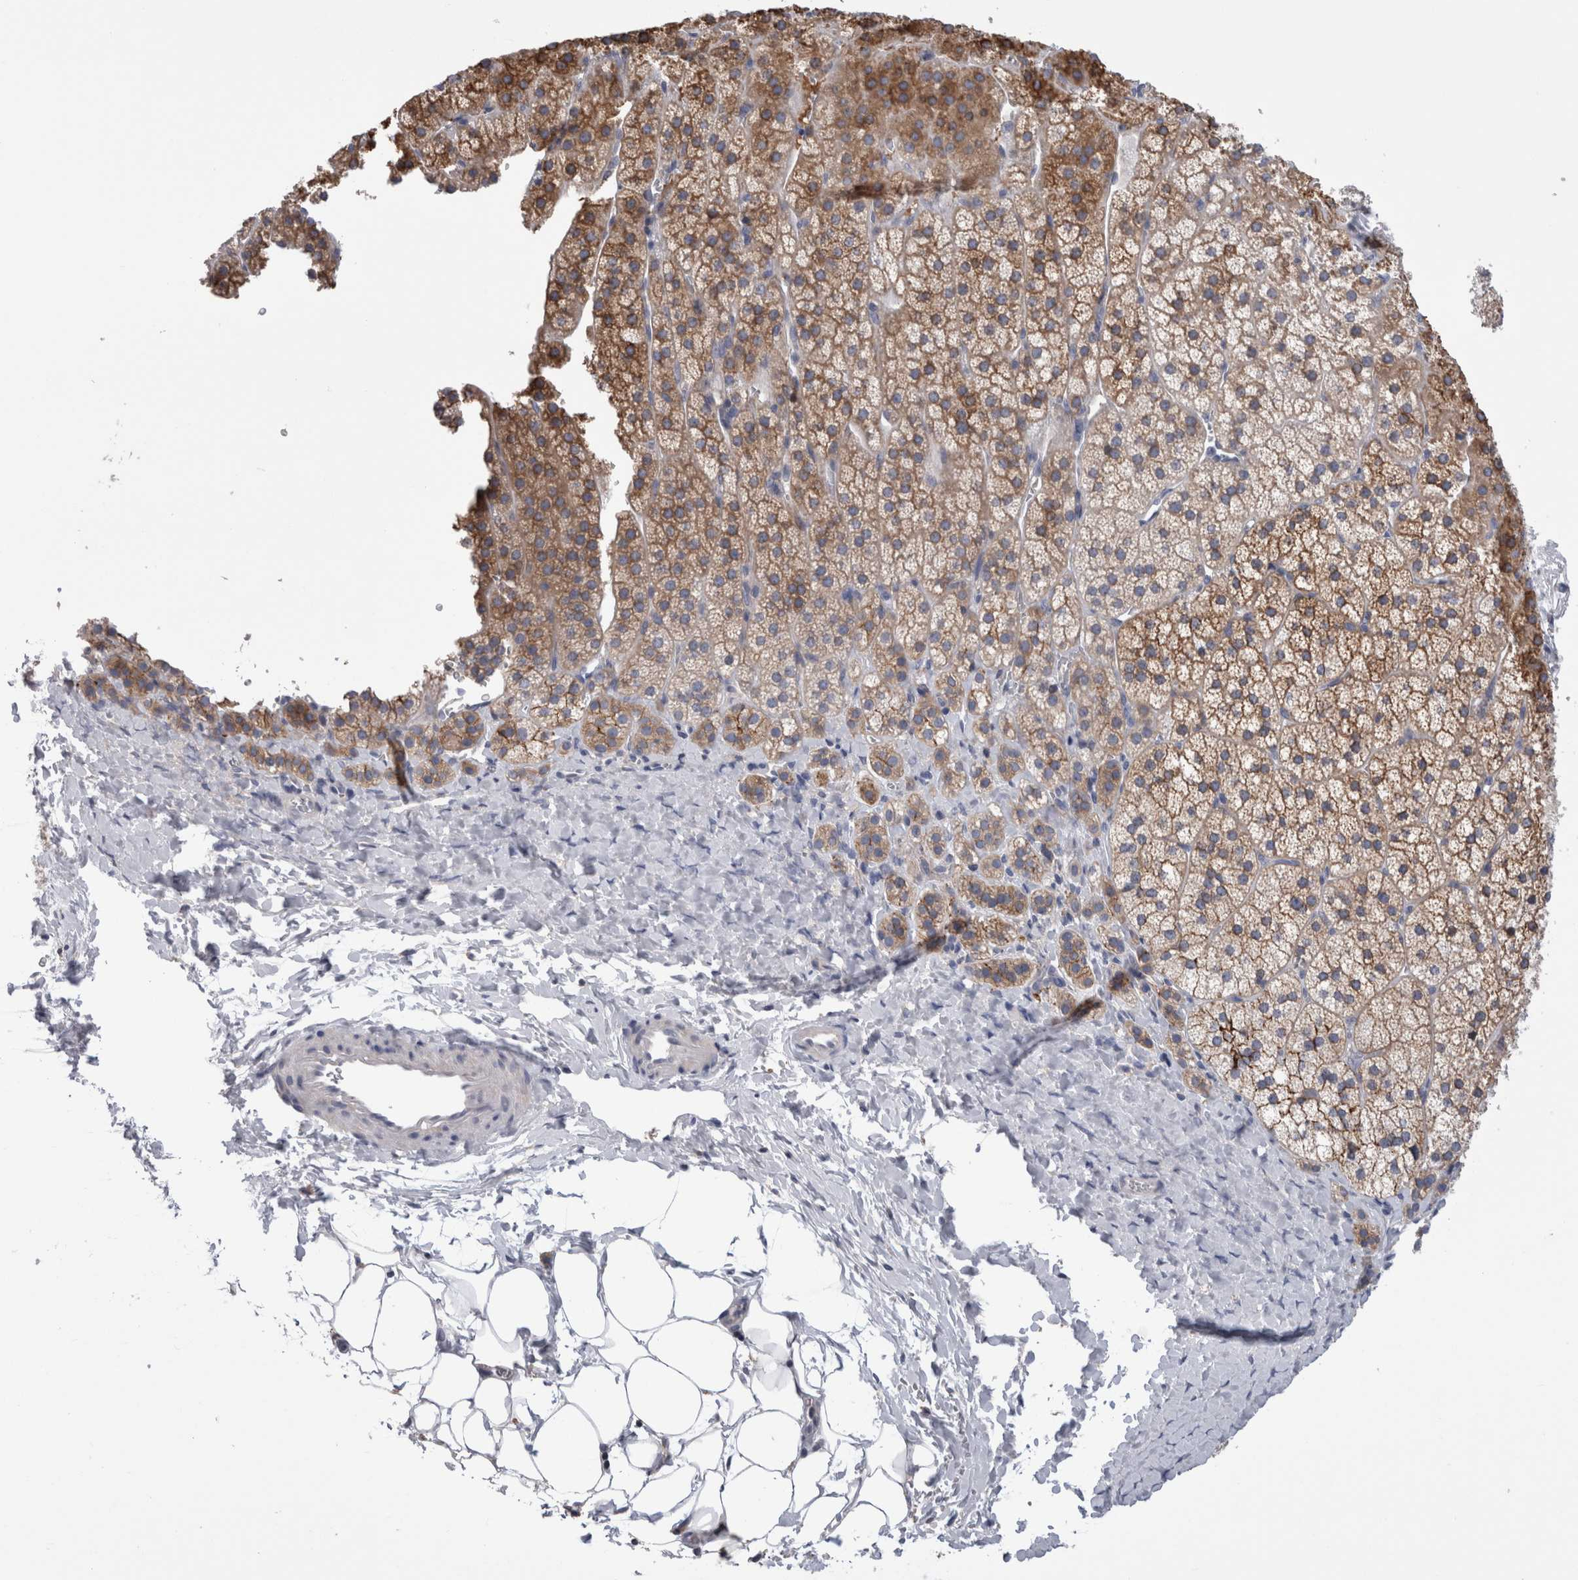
{"staining": {"intensity": "moderate", "quantity": ">75%", "location": "cytoplasmic/membranous"}, "tissue": "adrenal gland", "cell_type": "Glandular cells", "image_type": "normal", "snomed": [{"axis": "morphology", "description": "Normal tissue, NOS"}, {"axis": "topography", "description": "Adrenal gland"}], "caption": "DAB immunohistochemical staining of benign human adrenal gland displays moderate cytoplasmic/membranous protein expression in about >75% of glandular cells.", "gene": "DCTN6", "patient": {"sex": "female", "age": 44}}